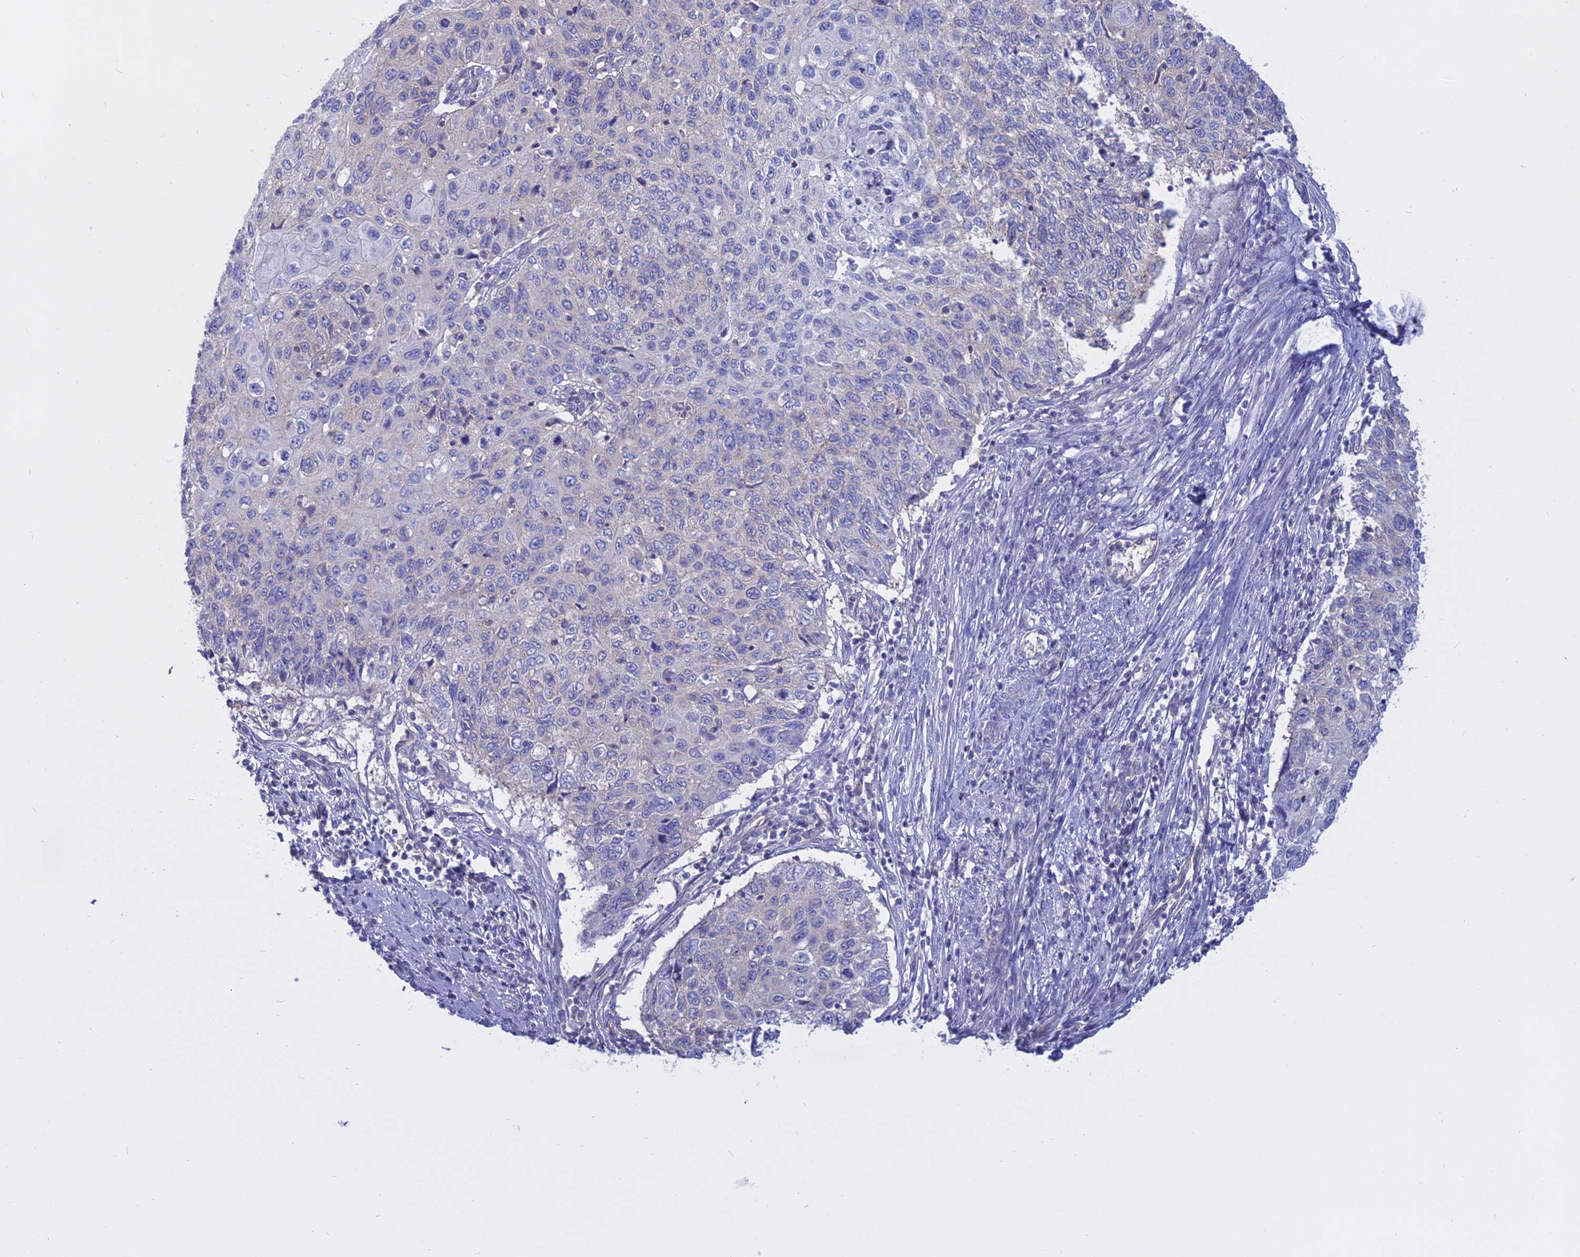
{"staining": {"intensity": "negative", "quantity": "none", "location": "none"}, "tissue": "cervical cancer", "cell_type": "Tumor cells", "image_type": "cancer", "snomed": [{"axis": "morphology", "description": "Squamous cell carcinoma, NOS"}, {"axis": "topography", "description": "Cervix"}], "caption": "Immunohistochemical staining of human squamous cell carcinoma (cervical) exhibits no significant positivity in tumor cells. Nuclei are stained in blue.", "gene": "AHCYL1", "patient": {"sex": "female", "age": 70}}